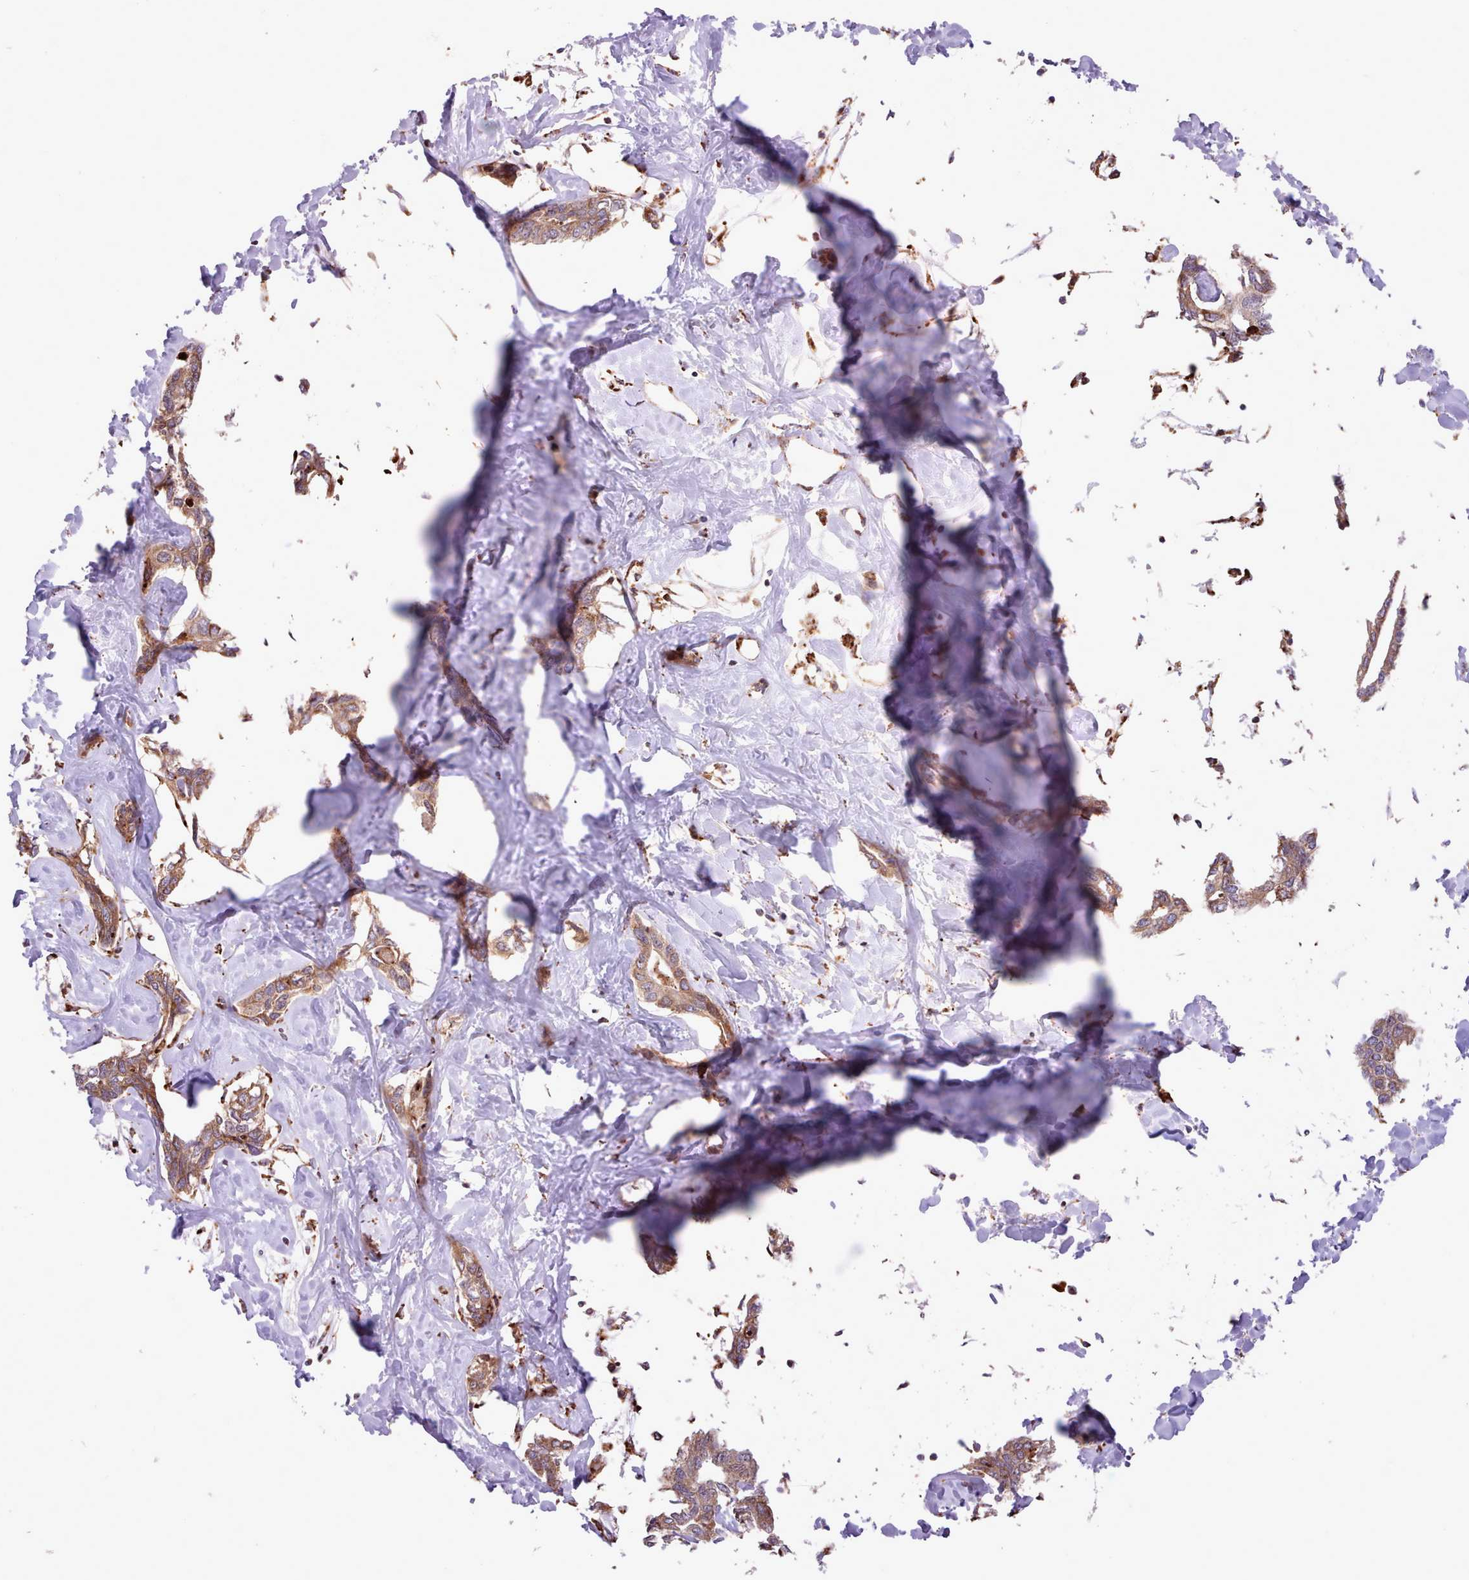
{"staining": {"intensity": "moderate", "quantity": ">75%", "location": "cytoplasmic/membranous"}, "tissue": "liver cancer", "cell_type": "Tumor cells", "image_type": "cancer", "snomed": [{"axis": "morphology", "description": "Cholangiocarcinoma"}, {"axis": "topography", "description": "Liver"}], "caption": "Moderate cytoplasmic/membranous positivity is present in approximately >75% of tumor cells in cholangiocarcinoma (liver). Using DAB (brown) and hematoxylin (blue) stains, captured at high magnification using brightfield microscopy.", "gene": "TTLL3", "patient": {"sex": "male", "age": 59}}